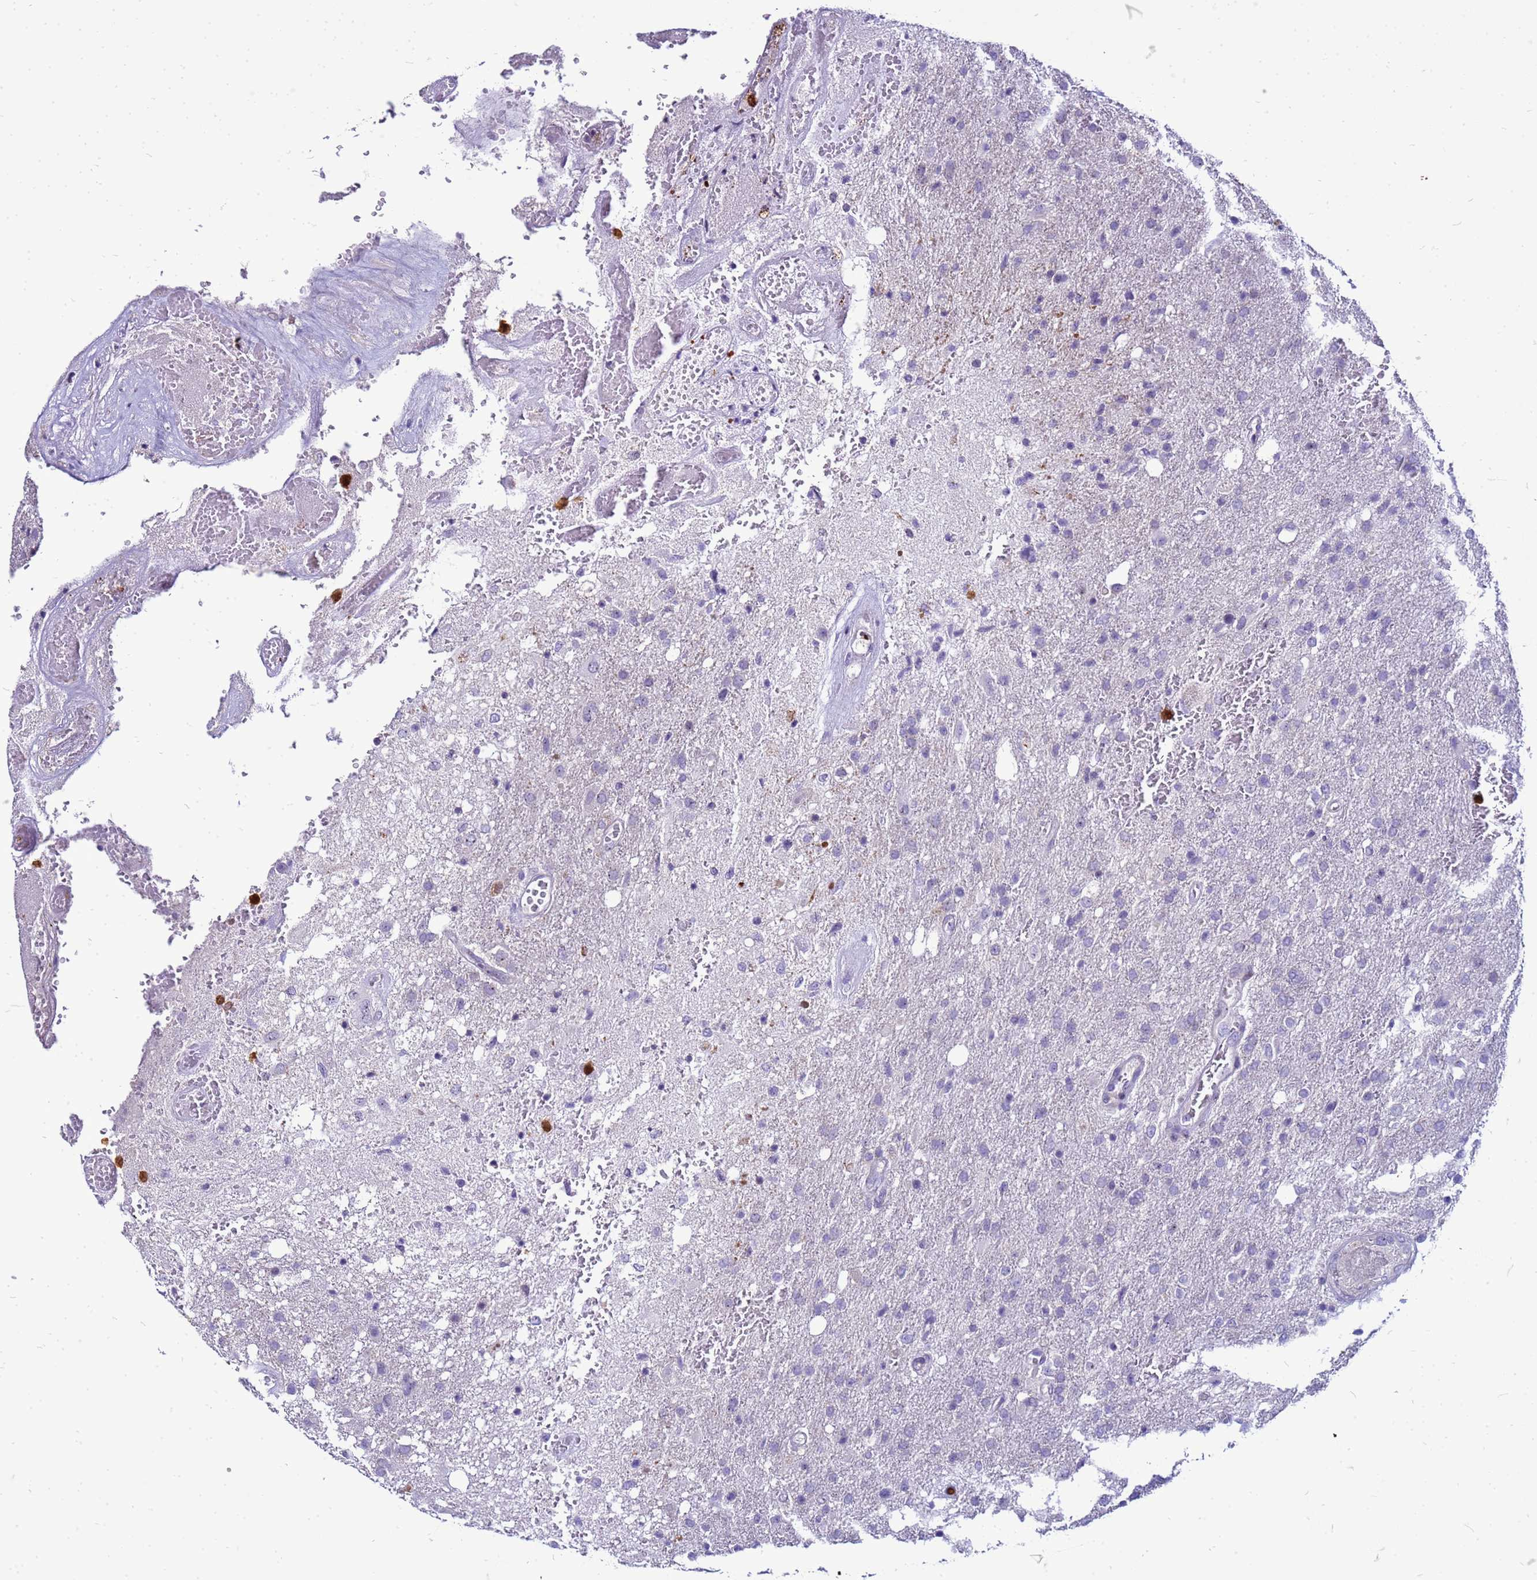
{"staining": {"intensity": "negative", "quantity": "none", "location": "none"}, "tissue": "glioma", "cell_type": "Tumor cells", "image_type": "cancer", "snomed": [{"axis": "morphology", "description": "Glioma, malignant, High grade"}, {"axis": "topography", "description": "Brain"}], "caption": "High magnification brightfield microscopy of malignant high-grade glioma stained with DAB (brown) and counterstained with hematoxylin (blue): tumor cells show no significant positivity.", "gene": "VPS4B", "patient": {"sex": "female", "age": 74}}